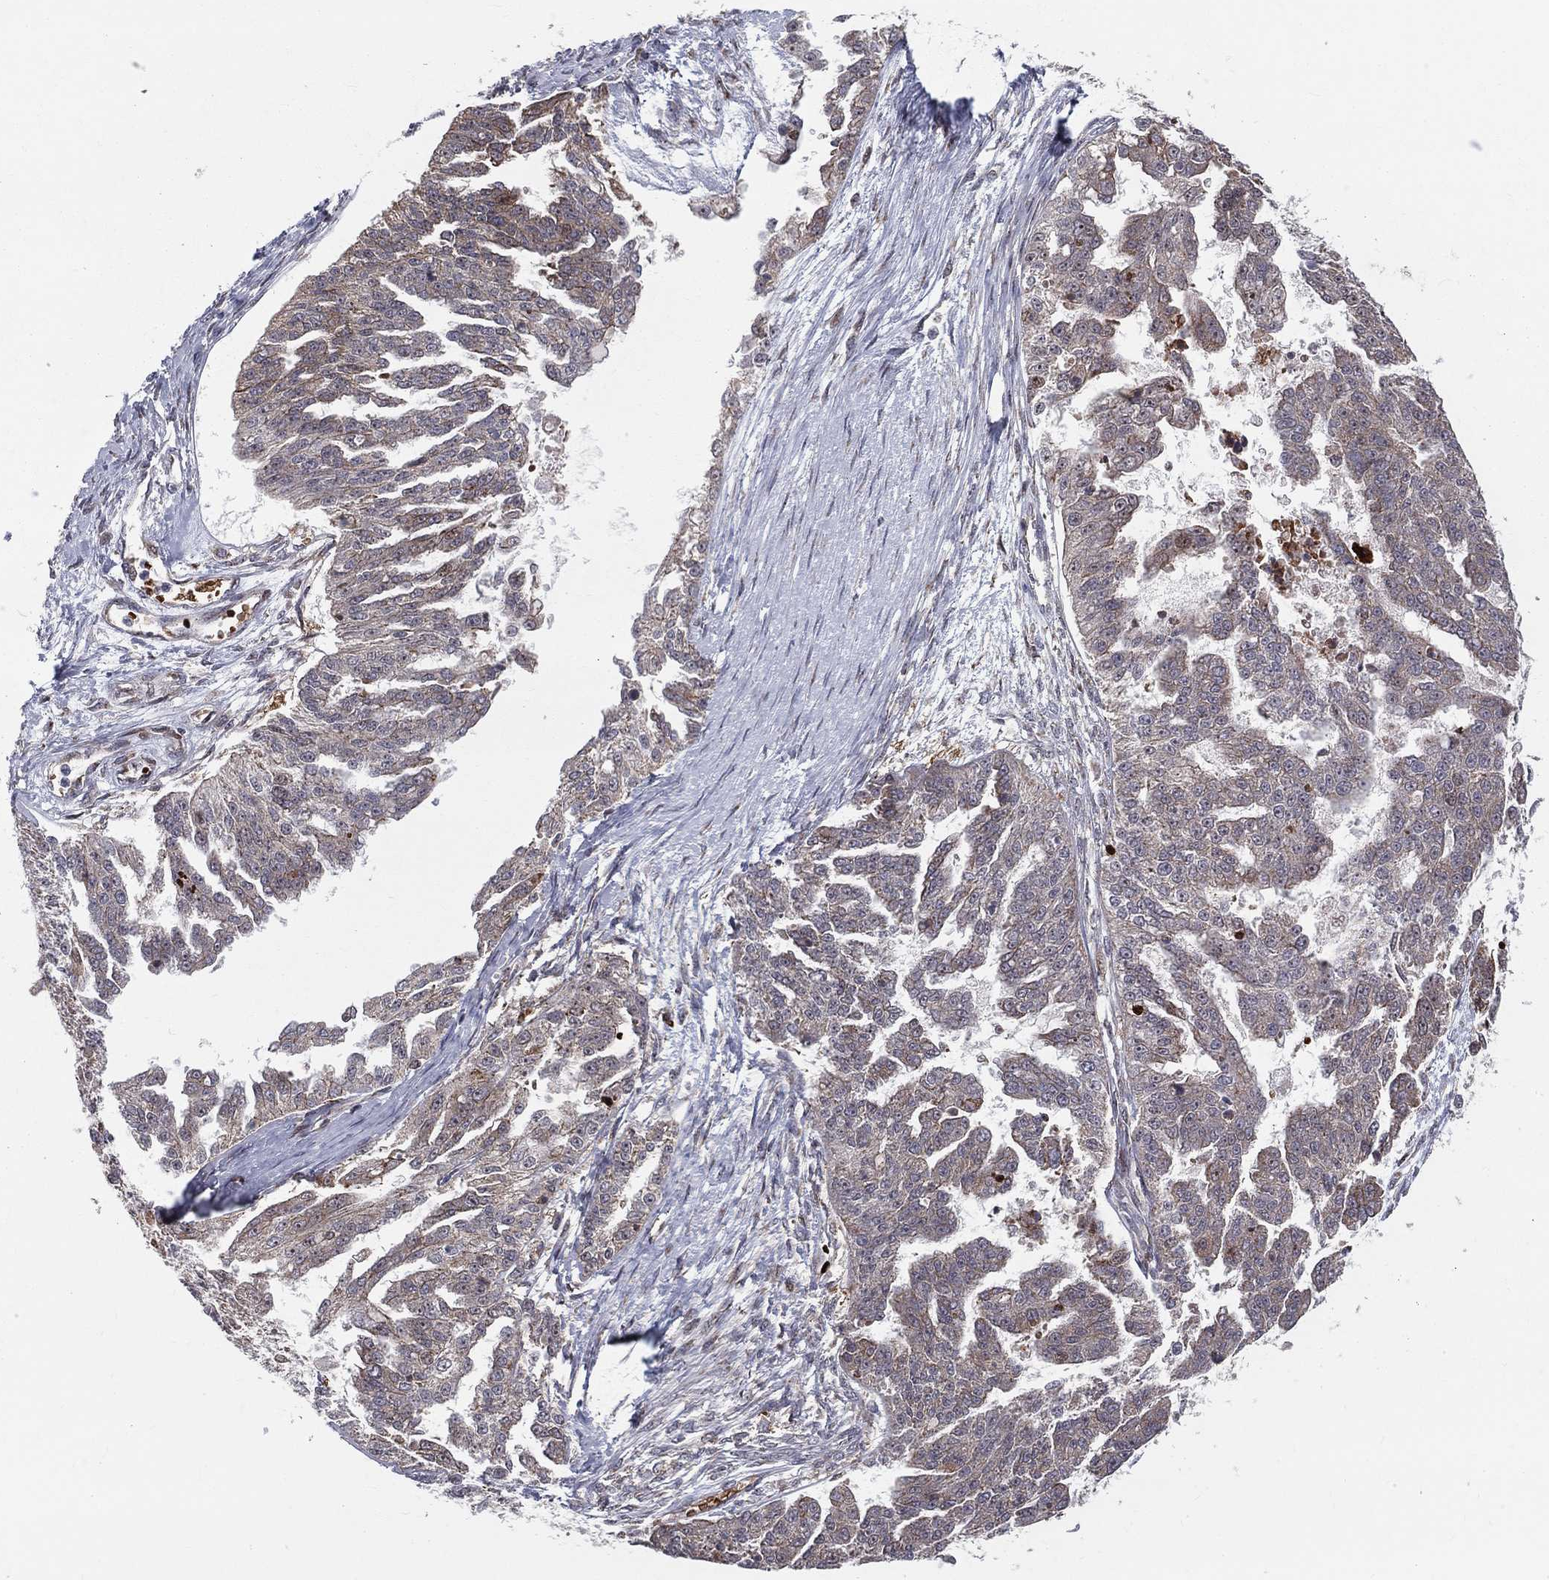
{"staining": {"intensity": "weak", "quantity": "<25%", "location": "cytoplasmic/membranous"}, "tissue": "ovarian cancer", "cell_type": "Tumor cells", "image_type": "cancer", "snomed": [{"axis": "morphology", "description": "Cystadenocarcinoma, serous, NOS"}, {"axis": "topography", "description": "Ovary"}], "caption": "Histopathology image shows no significant protein positivity in tumor cells of ovarian cancer (serous cystadenocarcinoma).", "gene": "VHL", "patient": {"sex": "female", "age": 58}}